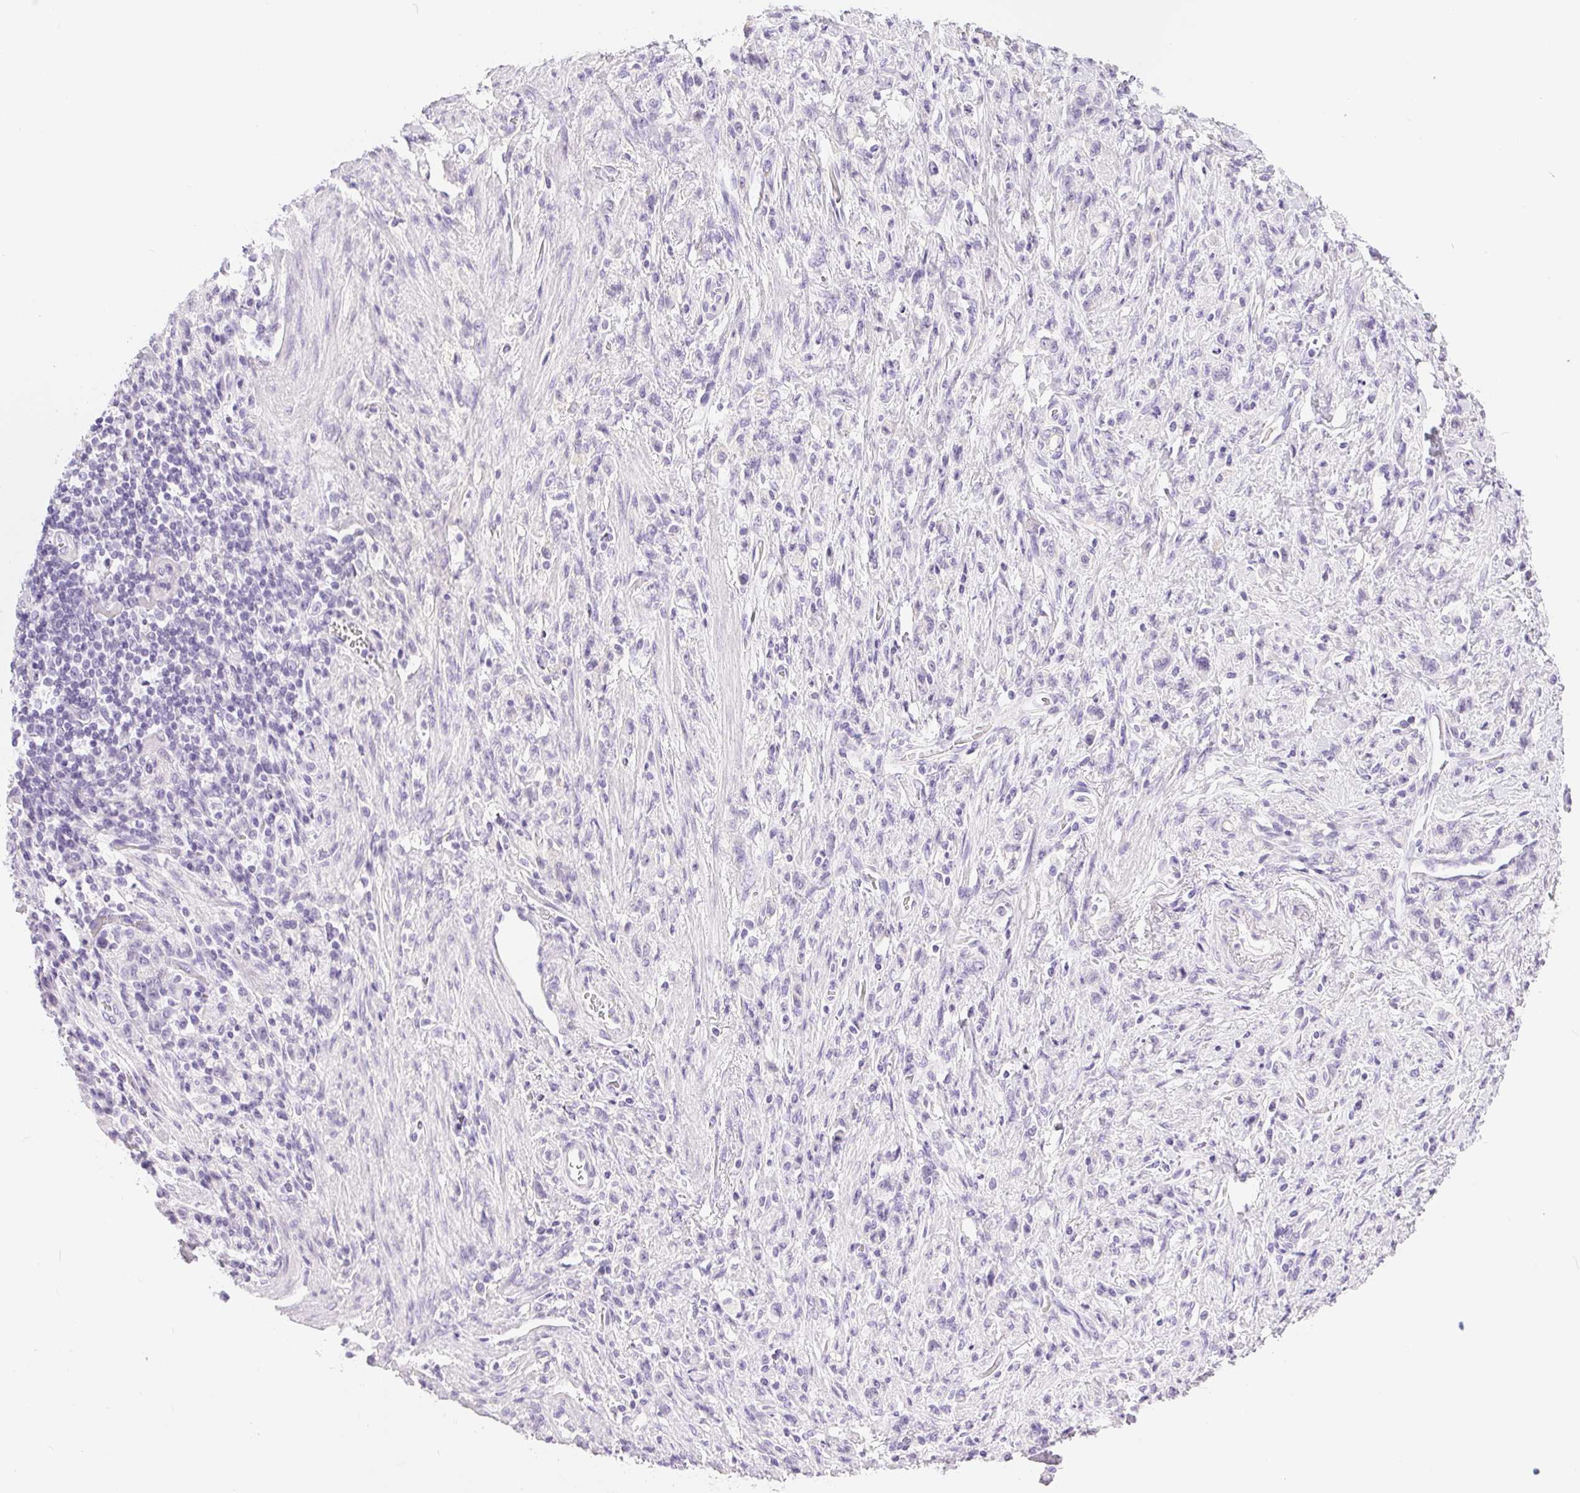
{"staining": {"intensity": "negative", "quantity": "none", "location": "none"}, "tissue": "stomach cancer", "cell_type": "Tumor cells", "image_type": "cancer", "snomed": [{"axis": "morphology", "description": "Adenocarcinoma, NOS"}, {"axis": "topography", "description": "Stomach"}], "caption": "Tumor cells show no significant protein positivity in stomach cancer.", "gene": "XDH", "patient": {"sex": "male", "age": 77}}